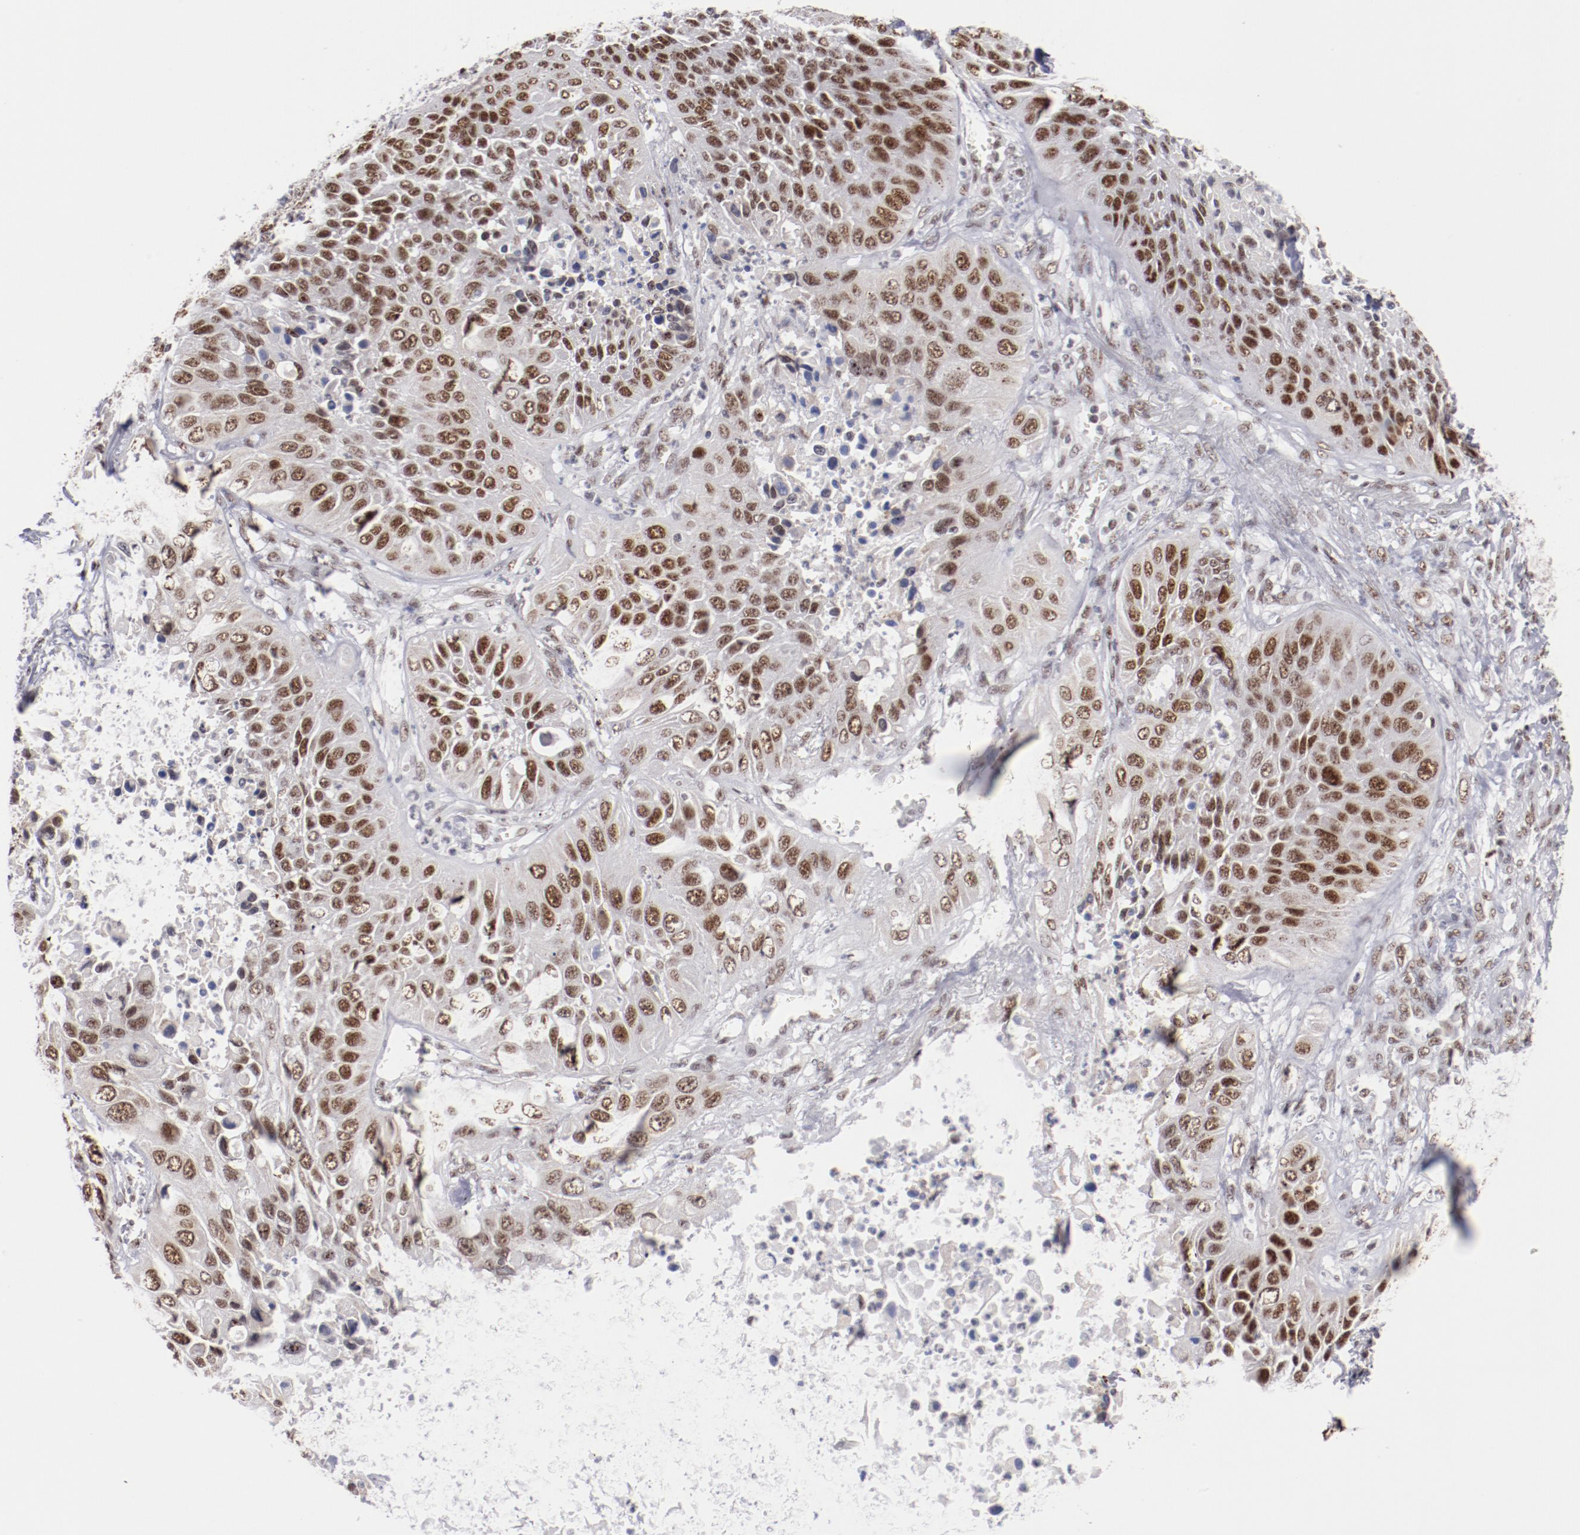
{"staining": {"intensity": "moderate", "quantity": ">75%", "location": "nuclear"}, "tissue": "lung cancer", "cell_type": "Tumor cells", "image_type": "cancer", "snomed": [{"axis": "morphology", "description": "Squamous cell carcinoma, NOS"}, {"axis": "topography", "description": "Lung"}], "caption": "This is a histology image of immunohistochemistry (IHC) staining of squamous cell carcinoma (lung), which shows moderate positivity in the nuclear of tumor cells.", "gene": "TFAP4", "patient": {"sex": "female", "age": 76}}